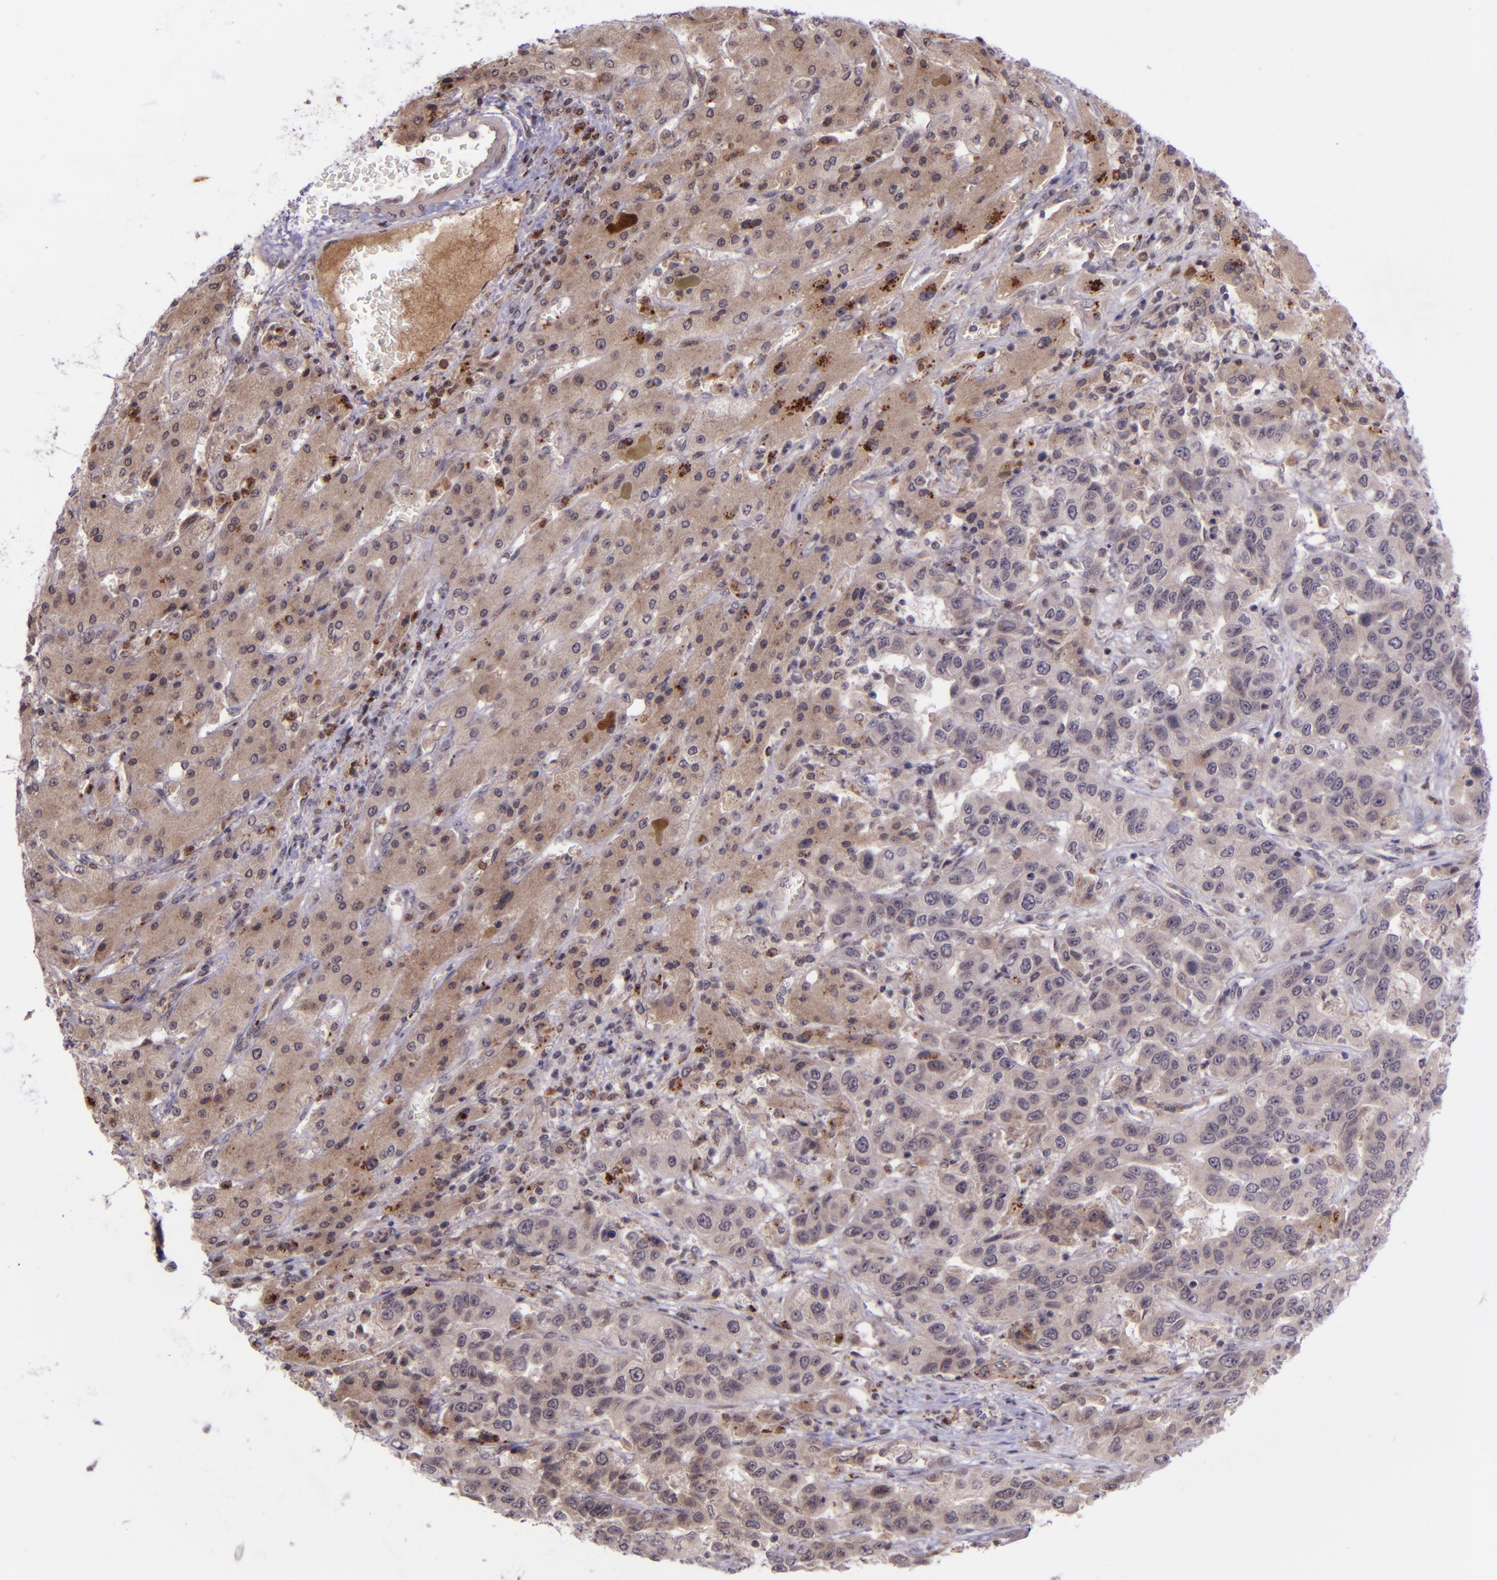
{"staining": {"intensity": "weak", "quantity": "25%-75%", "location": "cytoplasmic/membranous"}, "tissue": "liver cancer", "cell_type": "Tumor cells", "image_type": "cancer", "snomed": [{"axis": "morphology", "description": "Cholangiocarcinoma"}, {"axis": "topography", "description": "Liver"}], "caption": "Approximately 25%-75% of tumor cells in human cholangiocarcinoma (liver) display weak cytoplasmic/membranous protein staining as visualized by brown immunohistochemical staining.", "gene": "SELL", "patient": {"sex": "female", "age": 52}}